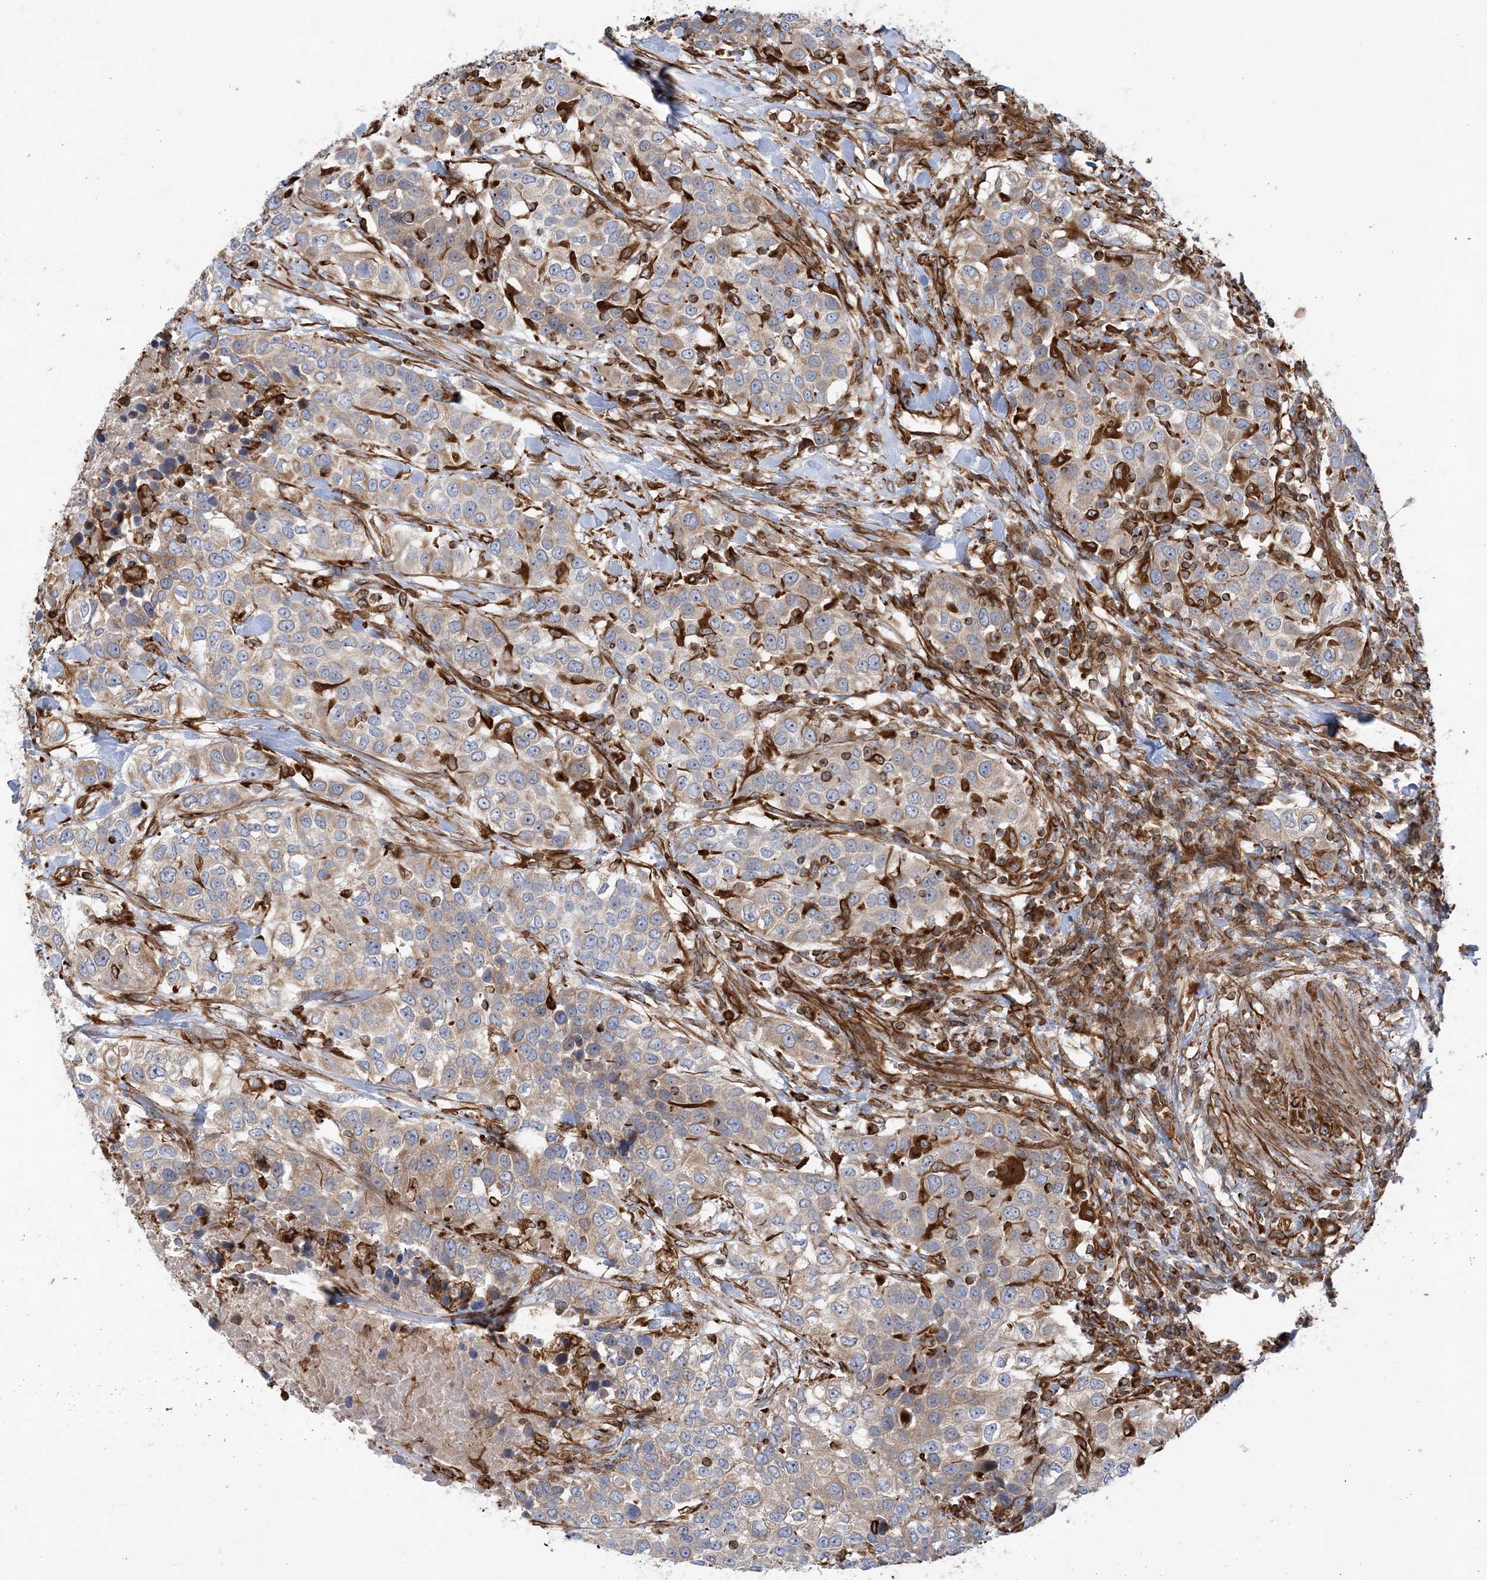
{"staining": {"intensity": "weak", "quantity": "25%-75%", "location": "cytoplasmic/membranous"}, "tissue": "urothelial cancer", "cell_type": "Tumor cells", "image_type": "cancer", "snomed": [{"axis": "morphology", "description": "Urothelial carcinoma, High grade"}, {"axis": "topography", "description": "Urinary bladder"}], "caption": "A high-resolution image shows IHC staining of urothelial cancer, which exhibits weak cytoplasmic/membranous staining in about 25%-75% of tumor cells.", "gene": "FAM114A2", "patient": {"sex": "female", "age": 80}}